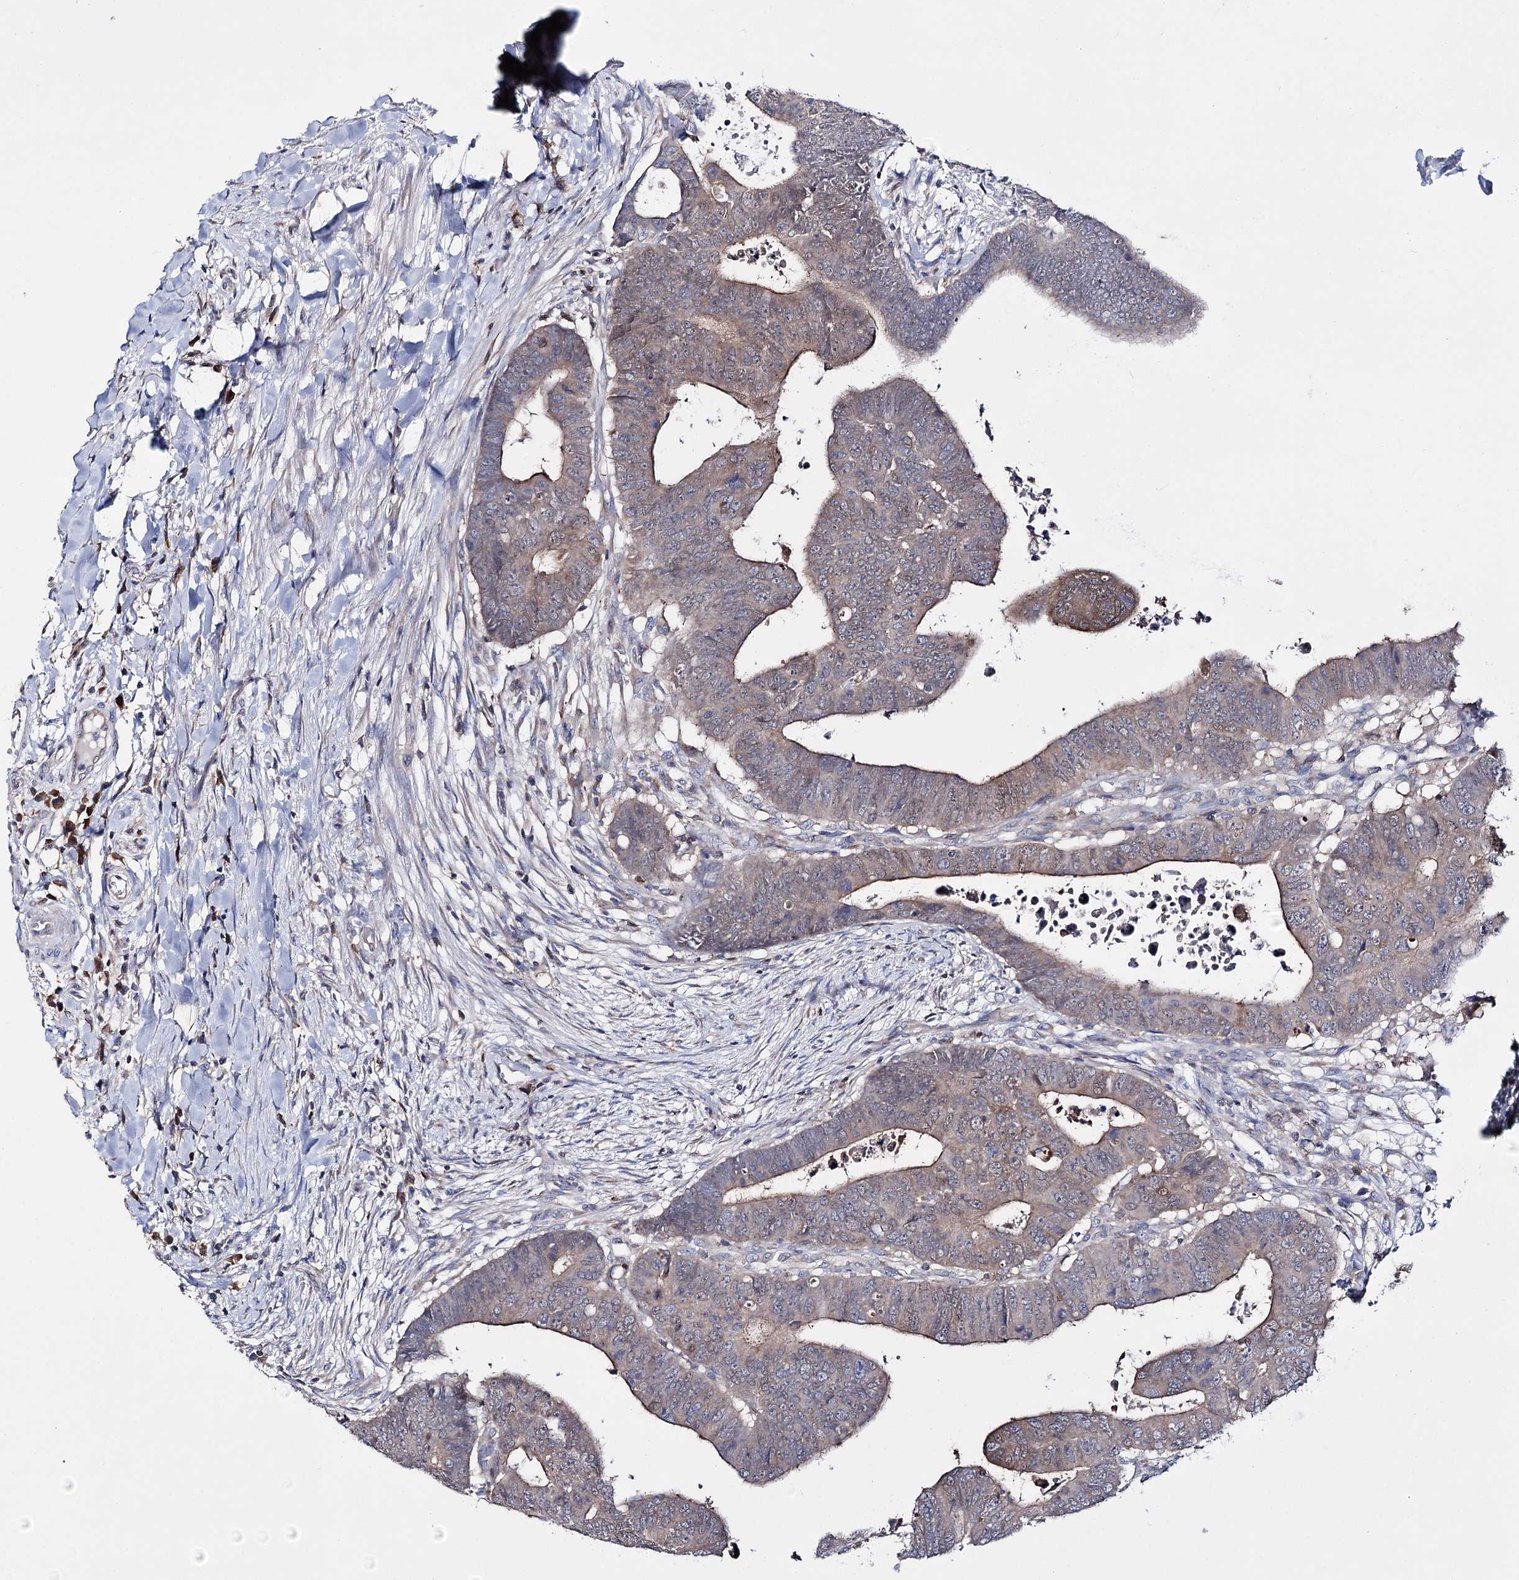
{"staining": {"intensity": "weak", "quantity": ">75%", "location": "cytoplasmic/membranous,nuclear"}, "tissue": "colorectal cancer", "cell_type": "Tumor cells", "image_type": "cancer", "snomed": [{"axis": "morphology", "description": "Normal tissue, NOS"}, {"axis": "morphology", "description": "Adenocarcinoma, NOS"}, {"axis": "topography", "description": "Rectum"}], "caption": "Approximately >75% of tumor cells in human colorectal cancer (adenocarcinoma) show weak cytoplasmic/membranous and nuclear protein expression as visualized by brown immunohistochemical staining.", "gene": "PTER", "patient": {"sex": "female", "age": 65}}